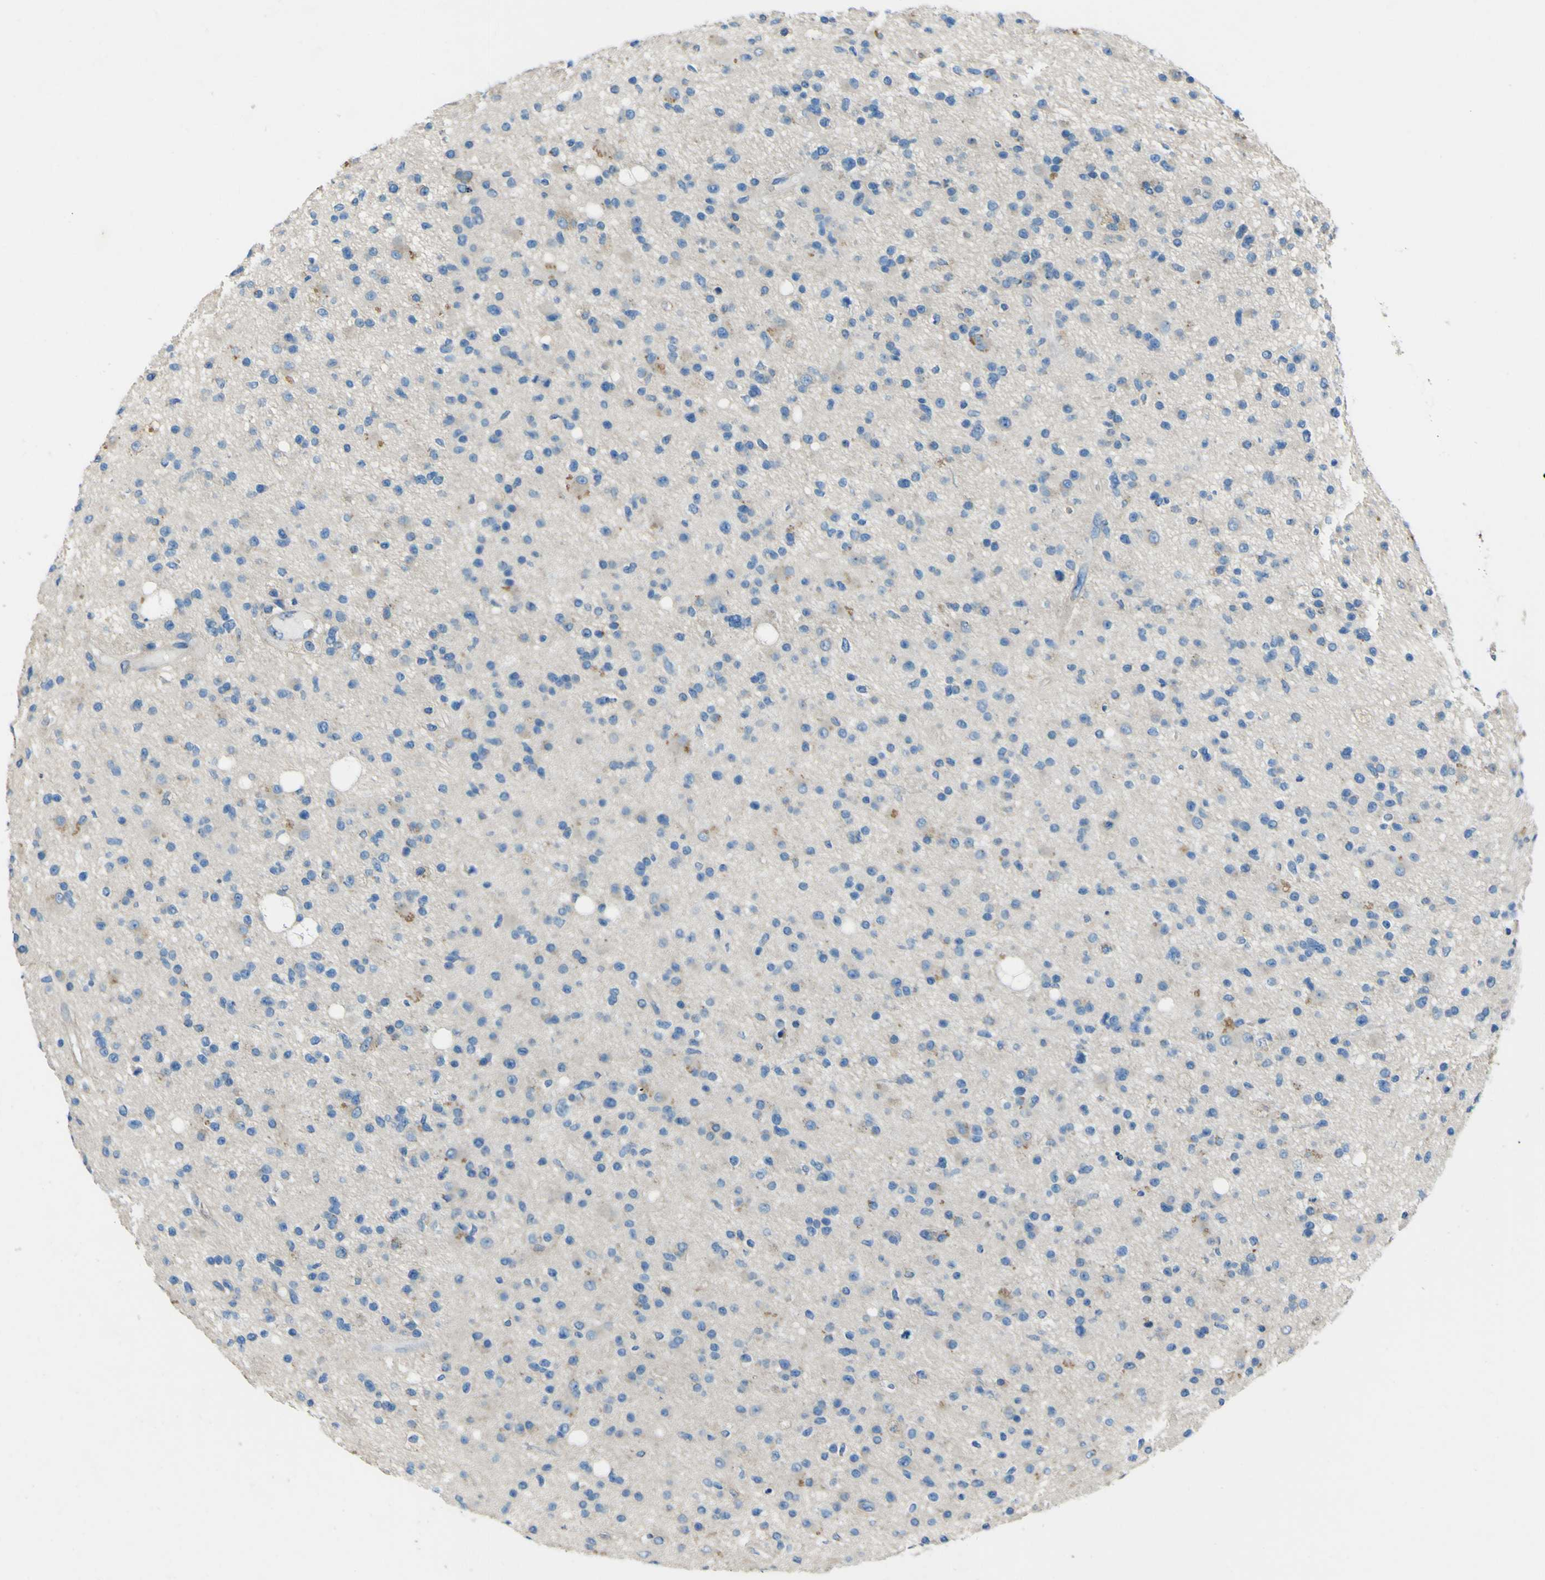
{"staining": {"intensity": "negative", "quantity": "none", "location": "none"}, "tissue": "glioma", "cell_type": "Tumor cells", "image_type": "cancer", "snomed": [{"axis": "morphology", "description": "Glioma, malignant, High grade"}, {"axis": "topography", "description": "Brain"}], "caption": "The micrograph exhibits no significant positivity in tumor cells of glioma.", "gene": "NAALADL2", "patient": {"sex": "male", "age": 33}}